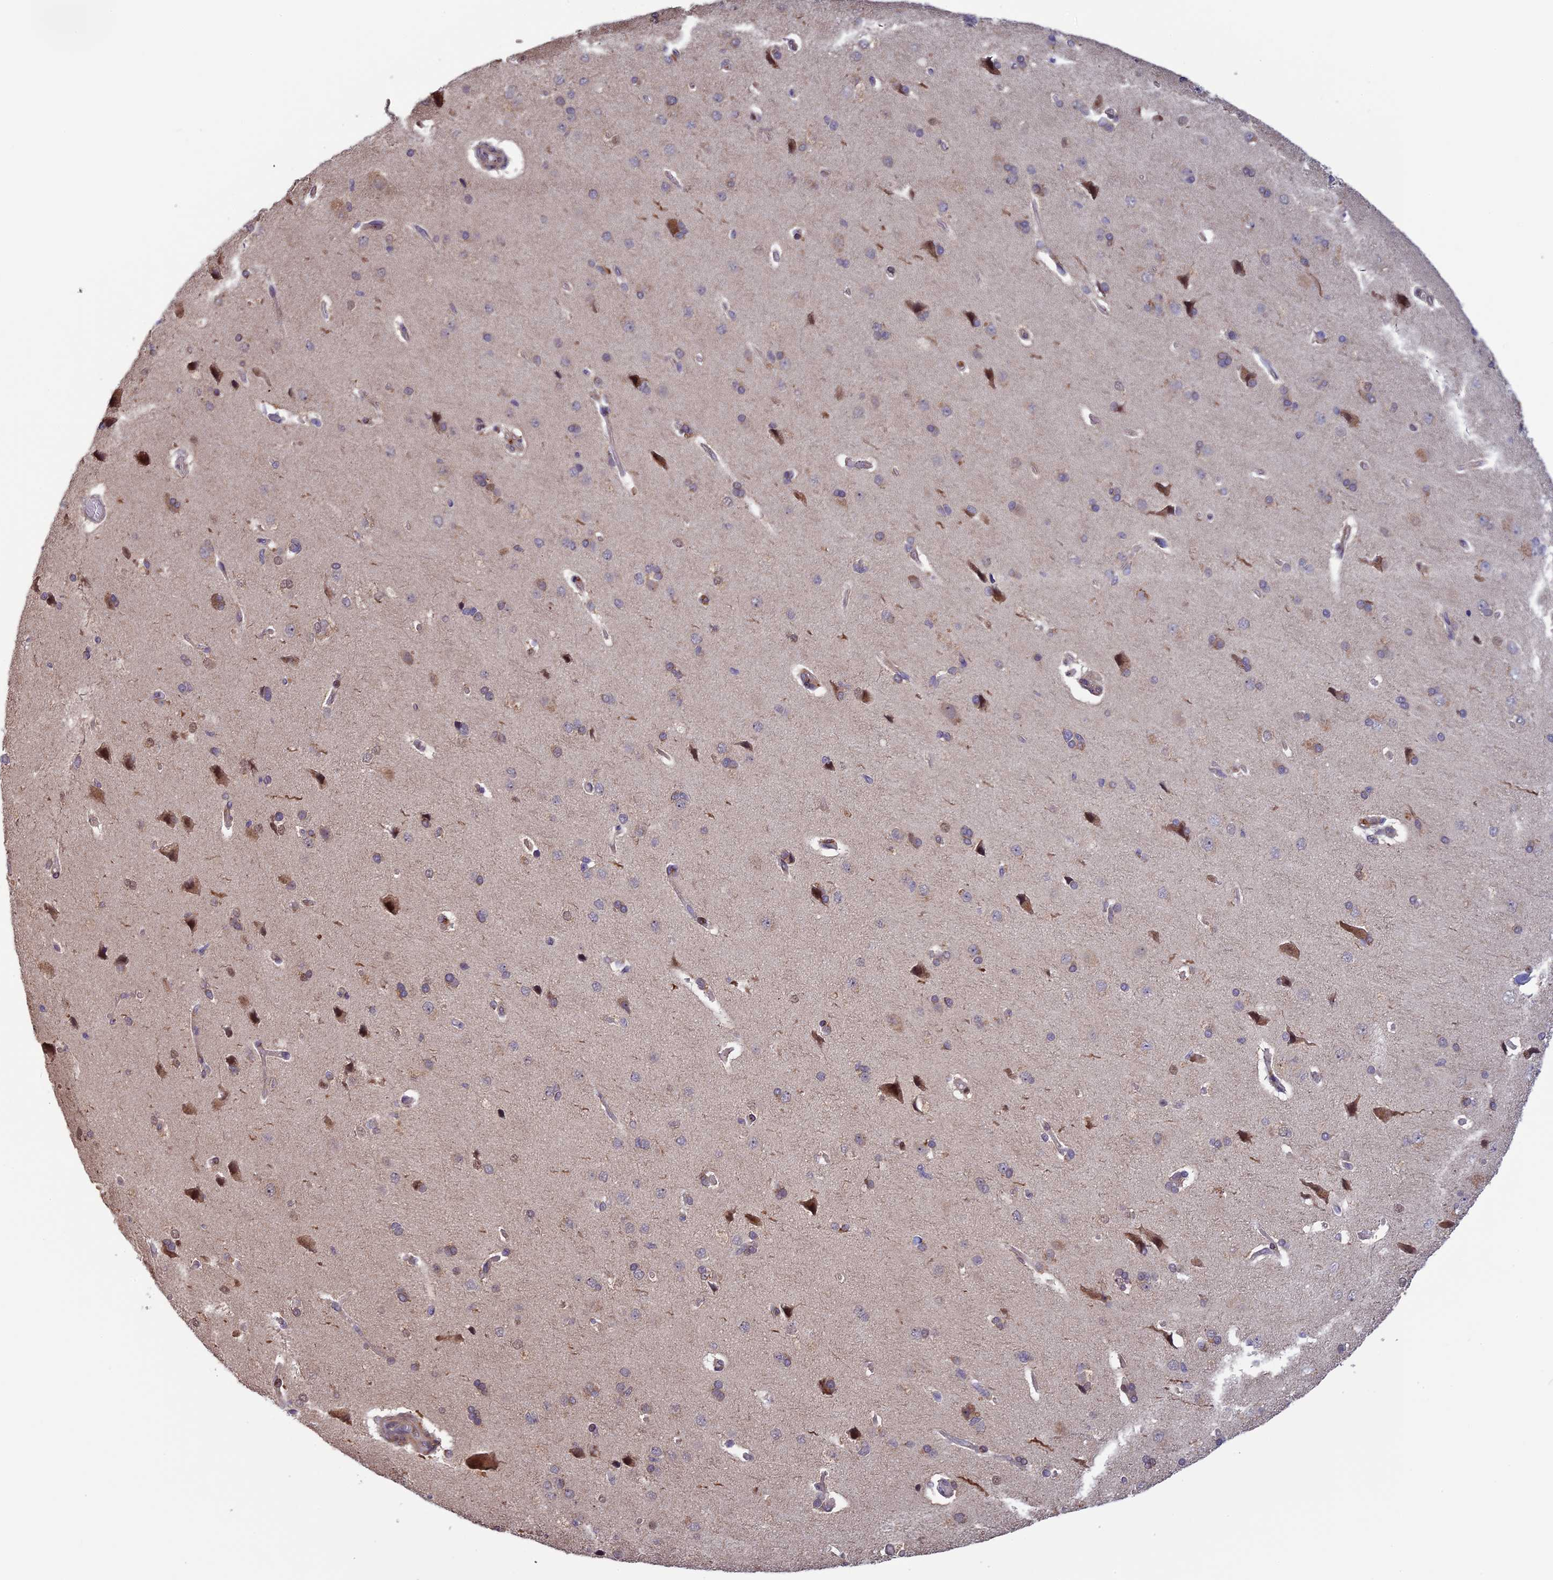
{"staining": {"intensity": "negative", "quantity": "none", "location": "none"}, "tissue": "cerebral cortex", "cell_type": "Endothelial cells", "image_type": "normal", "snomed": [{"axis": "morphology", "description": "Normal tissue, NOS"}, {"axis": "topography", "description": "Cerebral cortex"}], "caption": "Immunohistochemistry (IHC) of benign cerebral cortex demonstrates no positivity in endothelial cells.", "gene": "CCDC9B", "patient": {"sex": "male", "age": 62}}